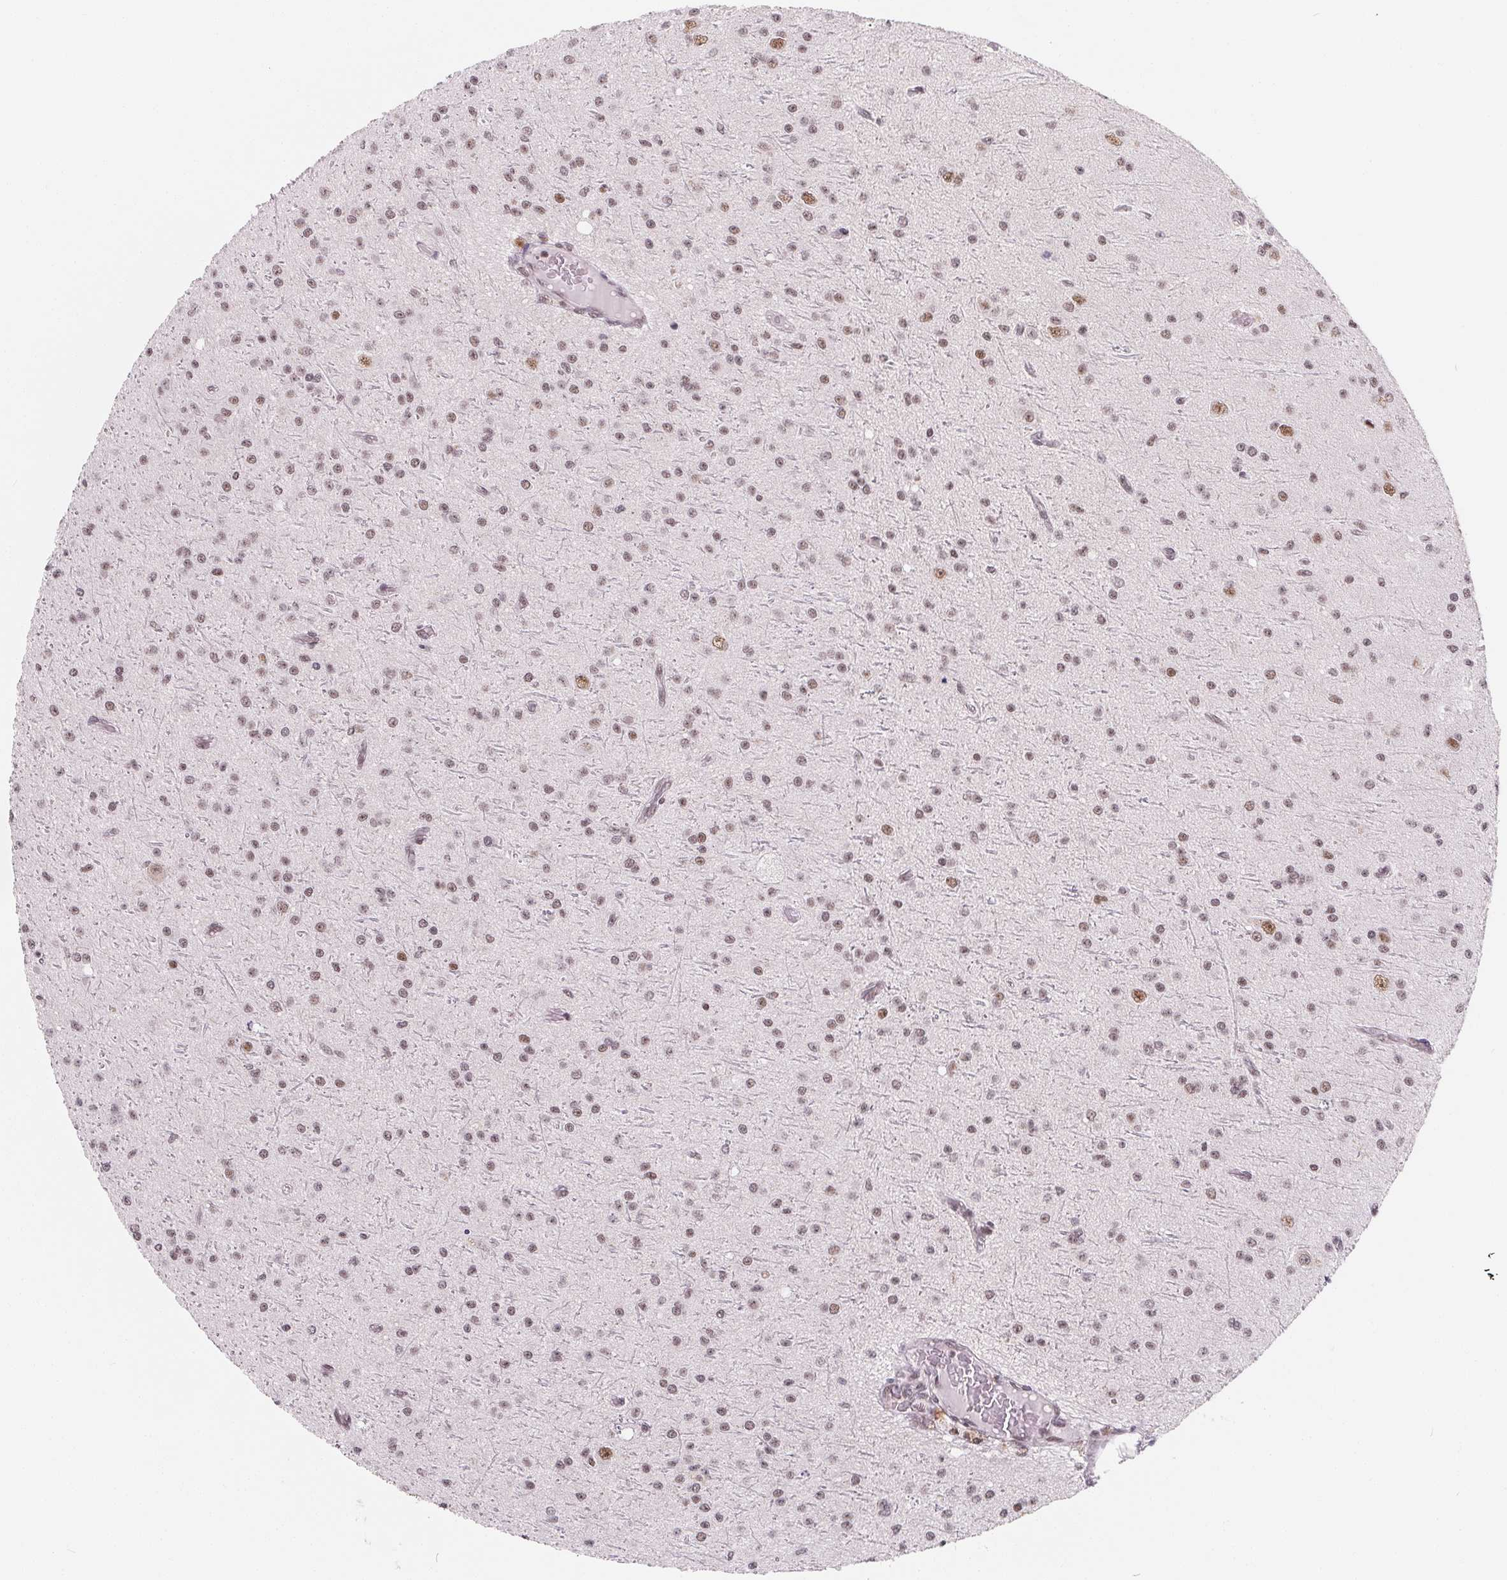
{"staining": {"intensity": "moderate", "quantity": ">75%", "location": "nuclear"}, "tissue": "glioma", "cell_type": "Tumor cells", "image_type": "cancer", "snomed": [{"axis": "morphology", "description": "Glioma, malignant, Low grade"}, {"axis": "topography", "description": "Brain"}], "caption": "Glioma was stained to show a protein in brown. There is medium levels of moderate nuclear expression in about >75% of tumor cells. (DAB (3,3'-diaminobenzidine) = brown stain, brightfield microscopy at high magnification).", "gene": "TCERG1", "patient": {"sex": "male", "age": 27}}